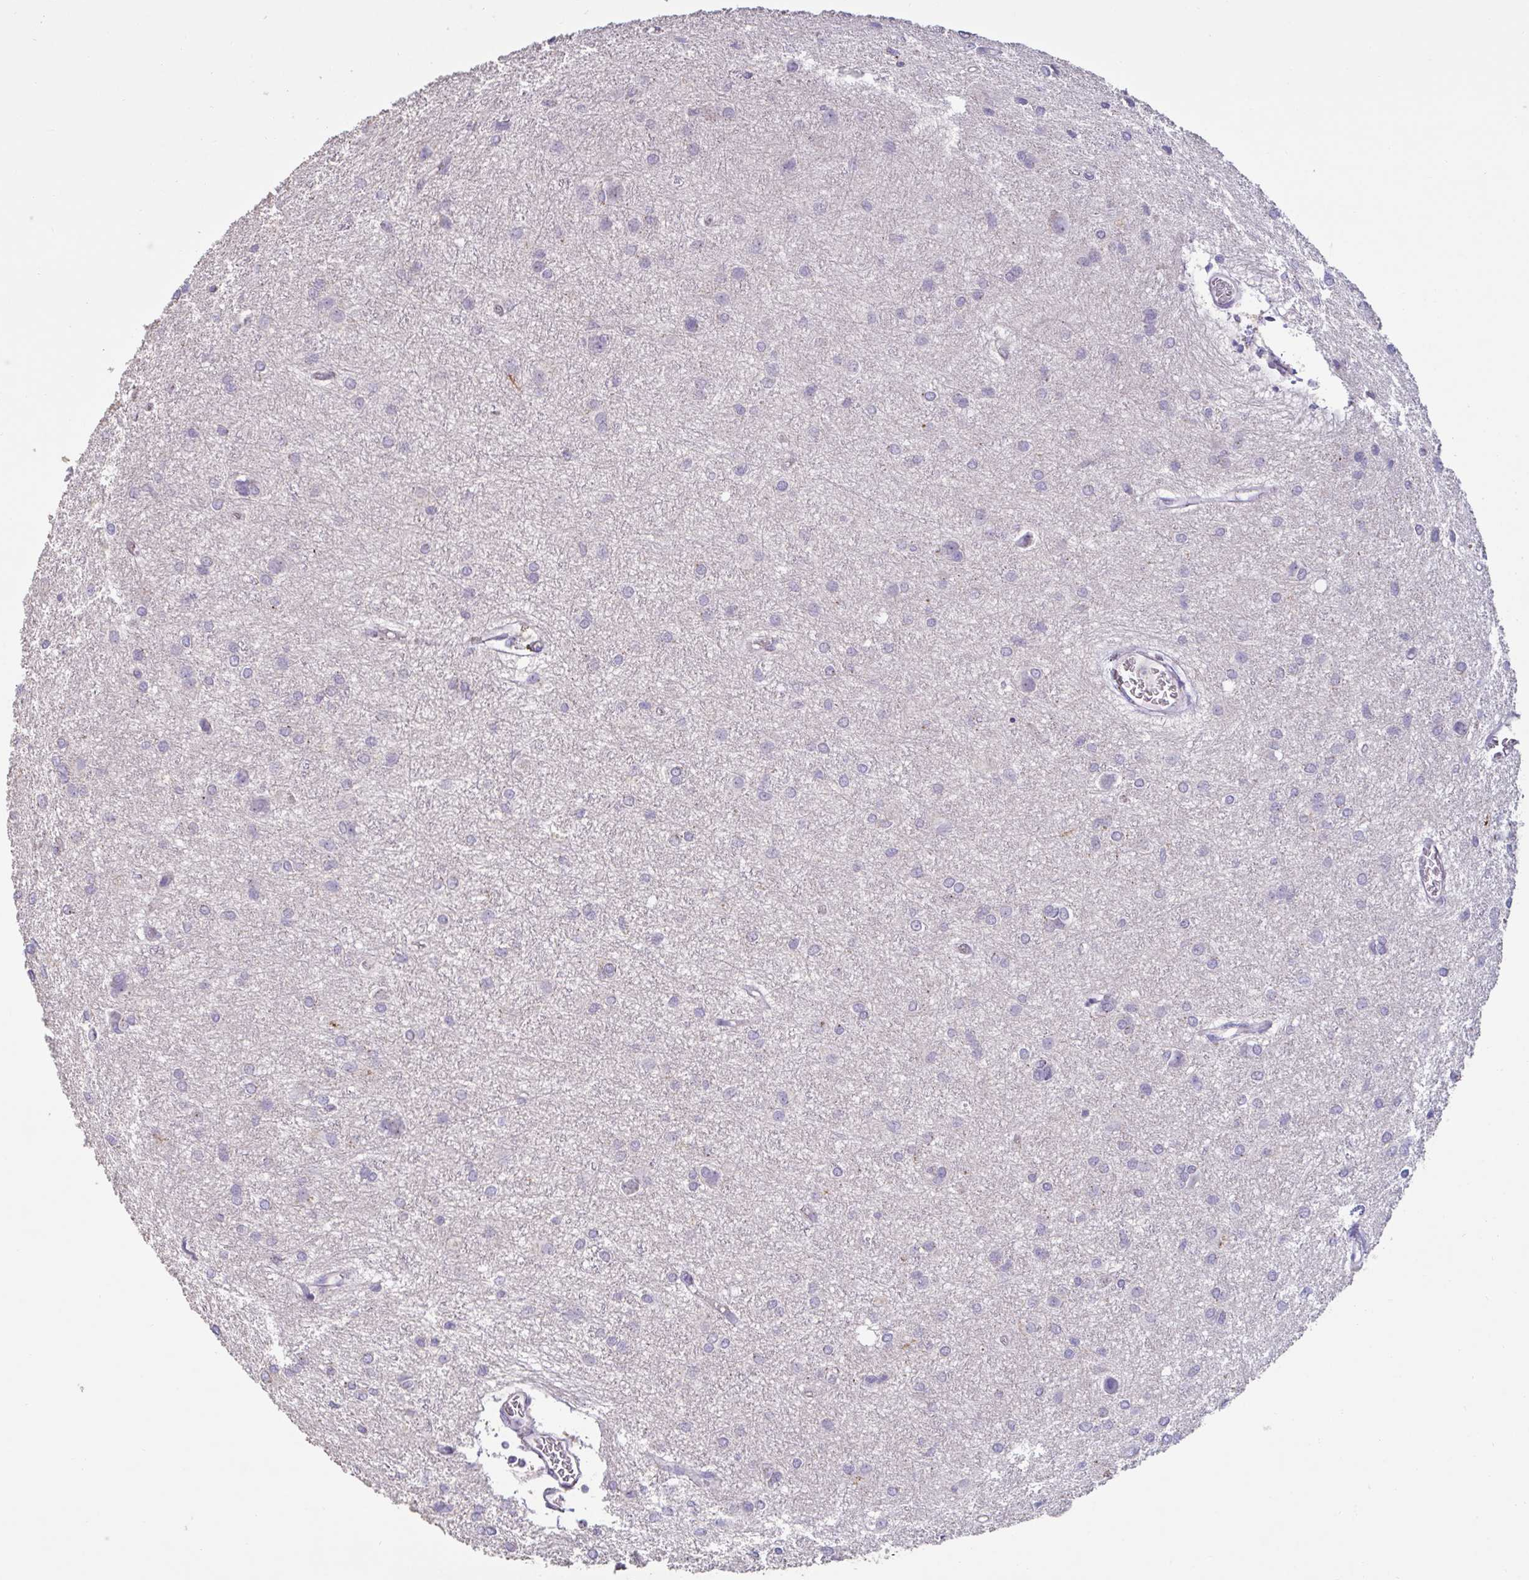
{"staining": {"intensity": "negative", "quantity": "none", "location": "none"}, "tissue": "glioma", "cell_type": "Tumor cells", "image_type": "cancer", "snomed": [{"axis": "morphology", "description": "Glioma, malignant, High grade"}, {"axis": "topography", "description": "Brain"}], "caption": "Malignant glioma (high-grade) was stained to show a protein in brown. There is no significant expression in tumor cells.", "gene": "CHMP5", "patient": {"sex": "female", "age": 50}}